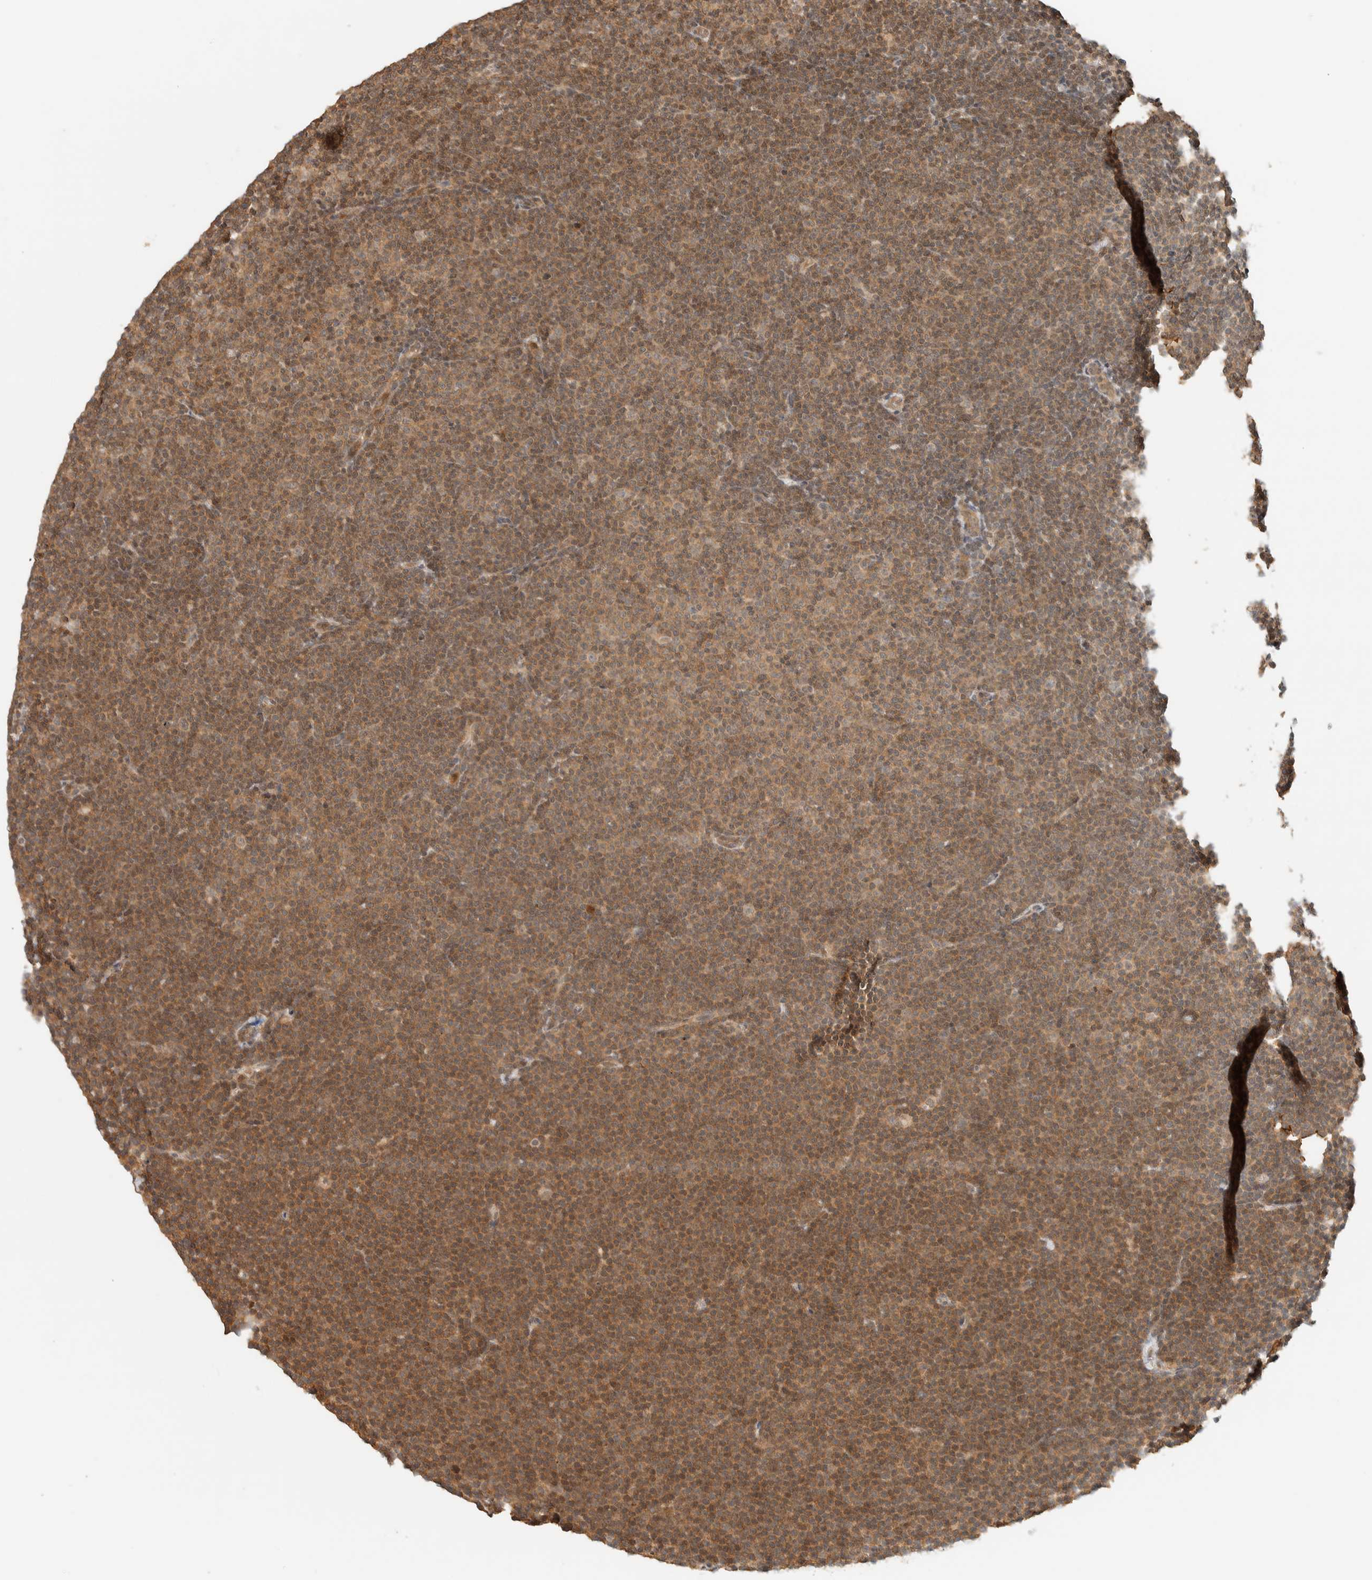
{"staining": {"intensity": "moderate", "quantity": ">75%", "location": "cytoplasmic/membranous"}, "tissue": "lymphoma", "cell_type": "Tumor cells", "image_type": "cancer", "snomed": [{"axis": "morphology", "description": "Malignant lymphoma, non-Hodgkin's type, Low grade"}, {"axis": "topography", "description": "Lymph node"}], "caption": "IHC photomicrograph of malignant lymphoma, non-Hodgkin's type (low-grade) stained for a protein (brown), which shows medium levels of moderate cytoplasmic/membranous expression in about >75% of tumor cells.", "gene": "ARFGEF1", "patient": {"sex": "female", "age": 53}}